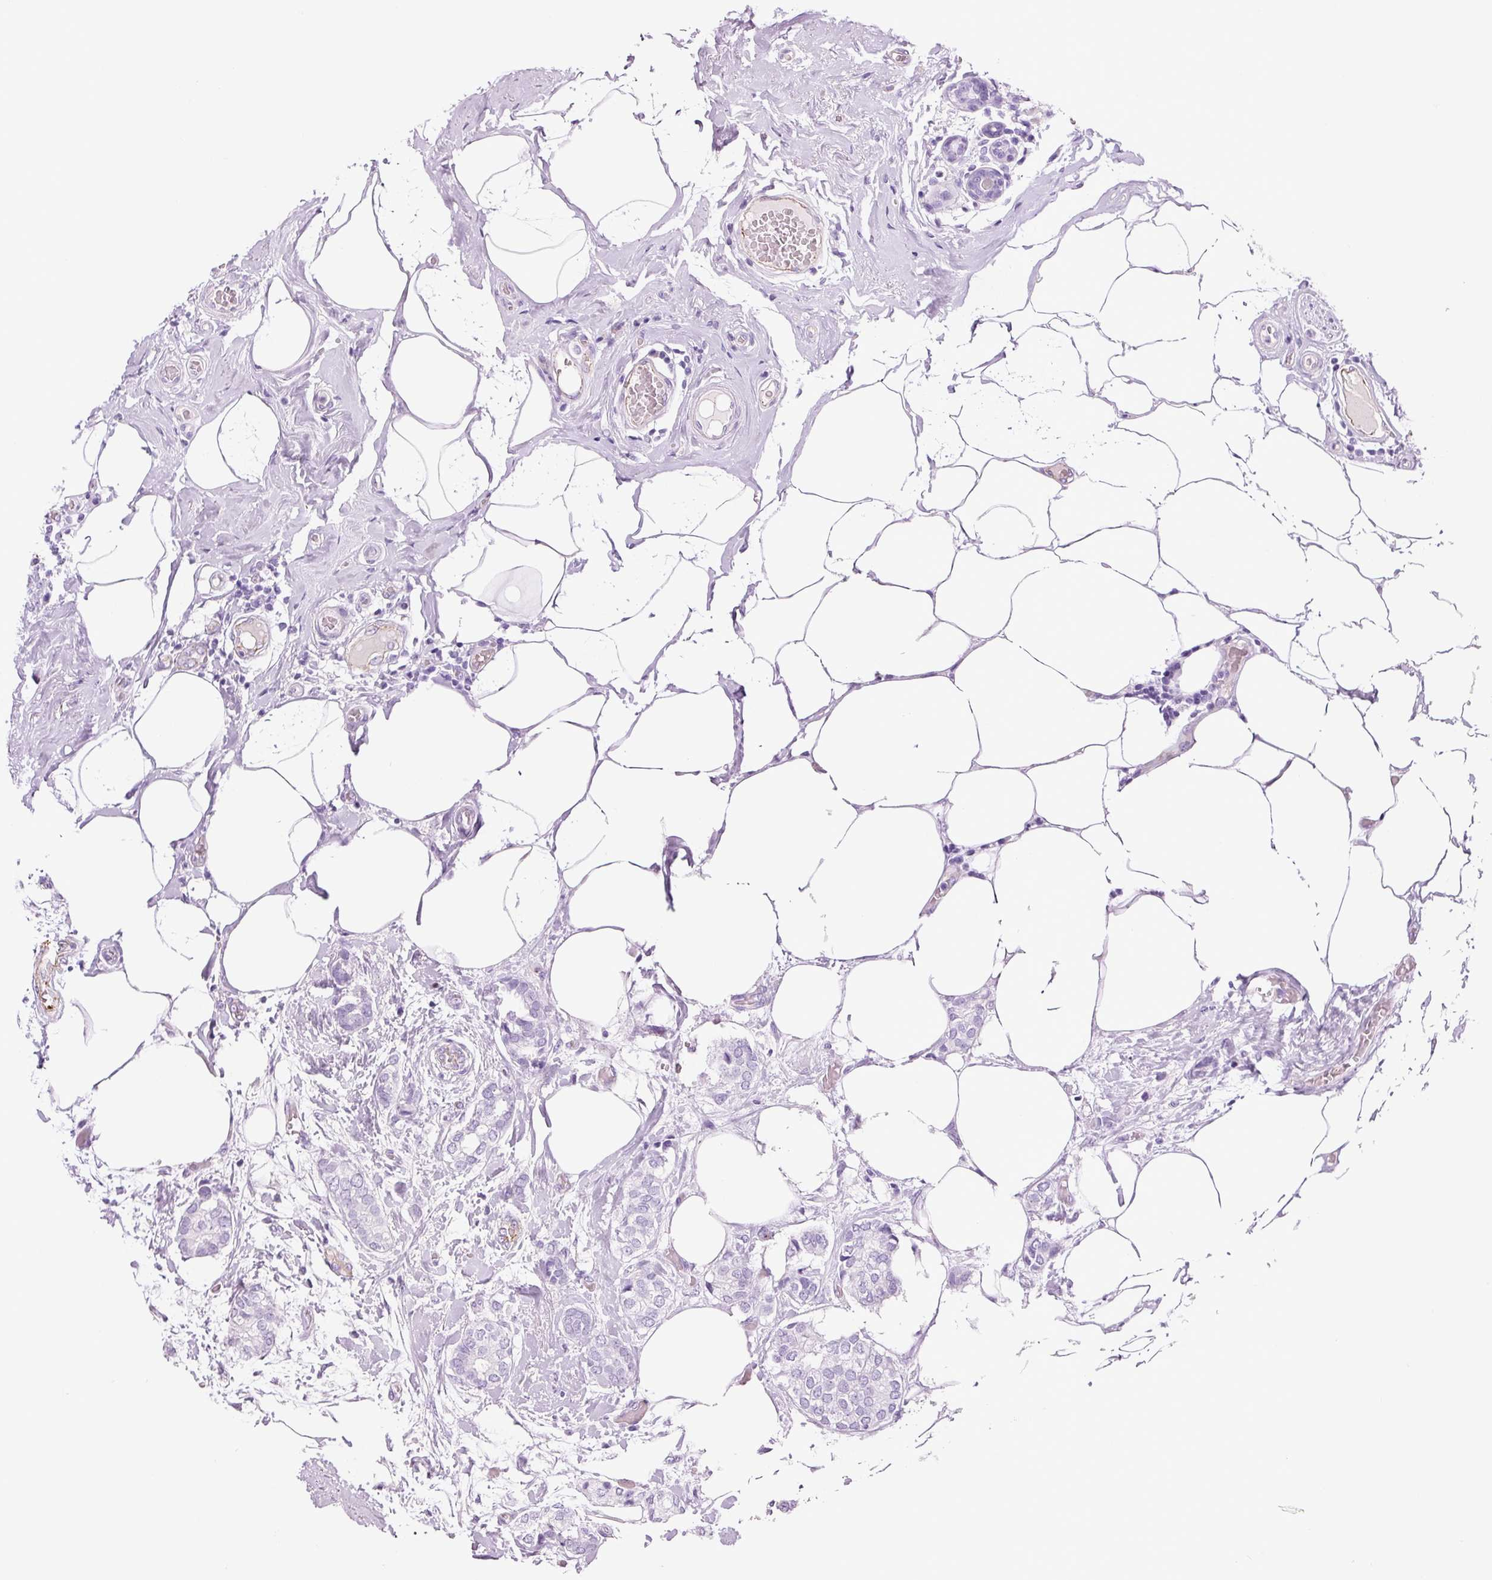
{"staining": {"intensity": "negative", "quantity": "none", "location": "none"}, "tissue": "breast cancer", "cell_type": "Tumor cells", "image_type": "cancer", "snomed": [{"axis": "morphology", "description": "Duct carcinoma"}, {"axis": "topography", "description": "Breast"}], "caption": "Histopathology image shows no protein staining in tumor cells of intraductal carcinoma (breast) tissue.", "gene": "ADSS1", "patient": {"sex": "female", "age": 73}}